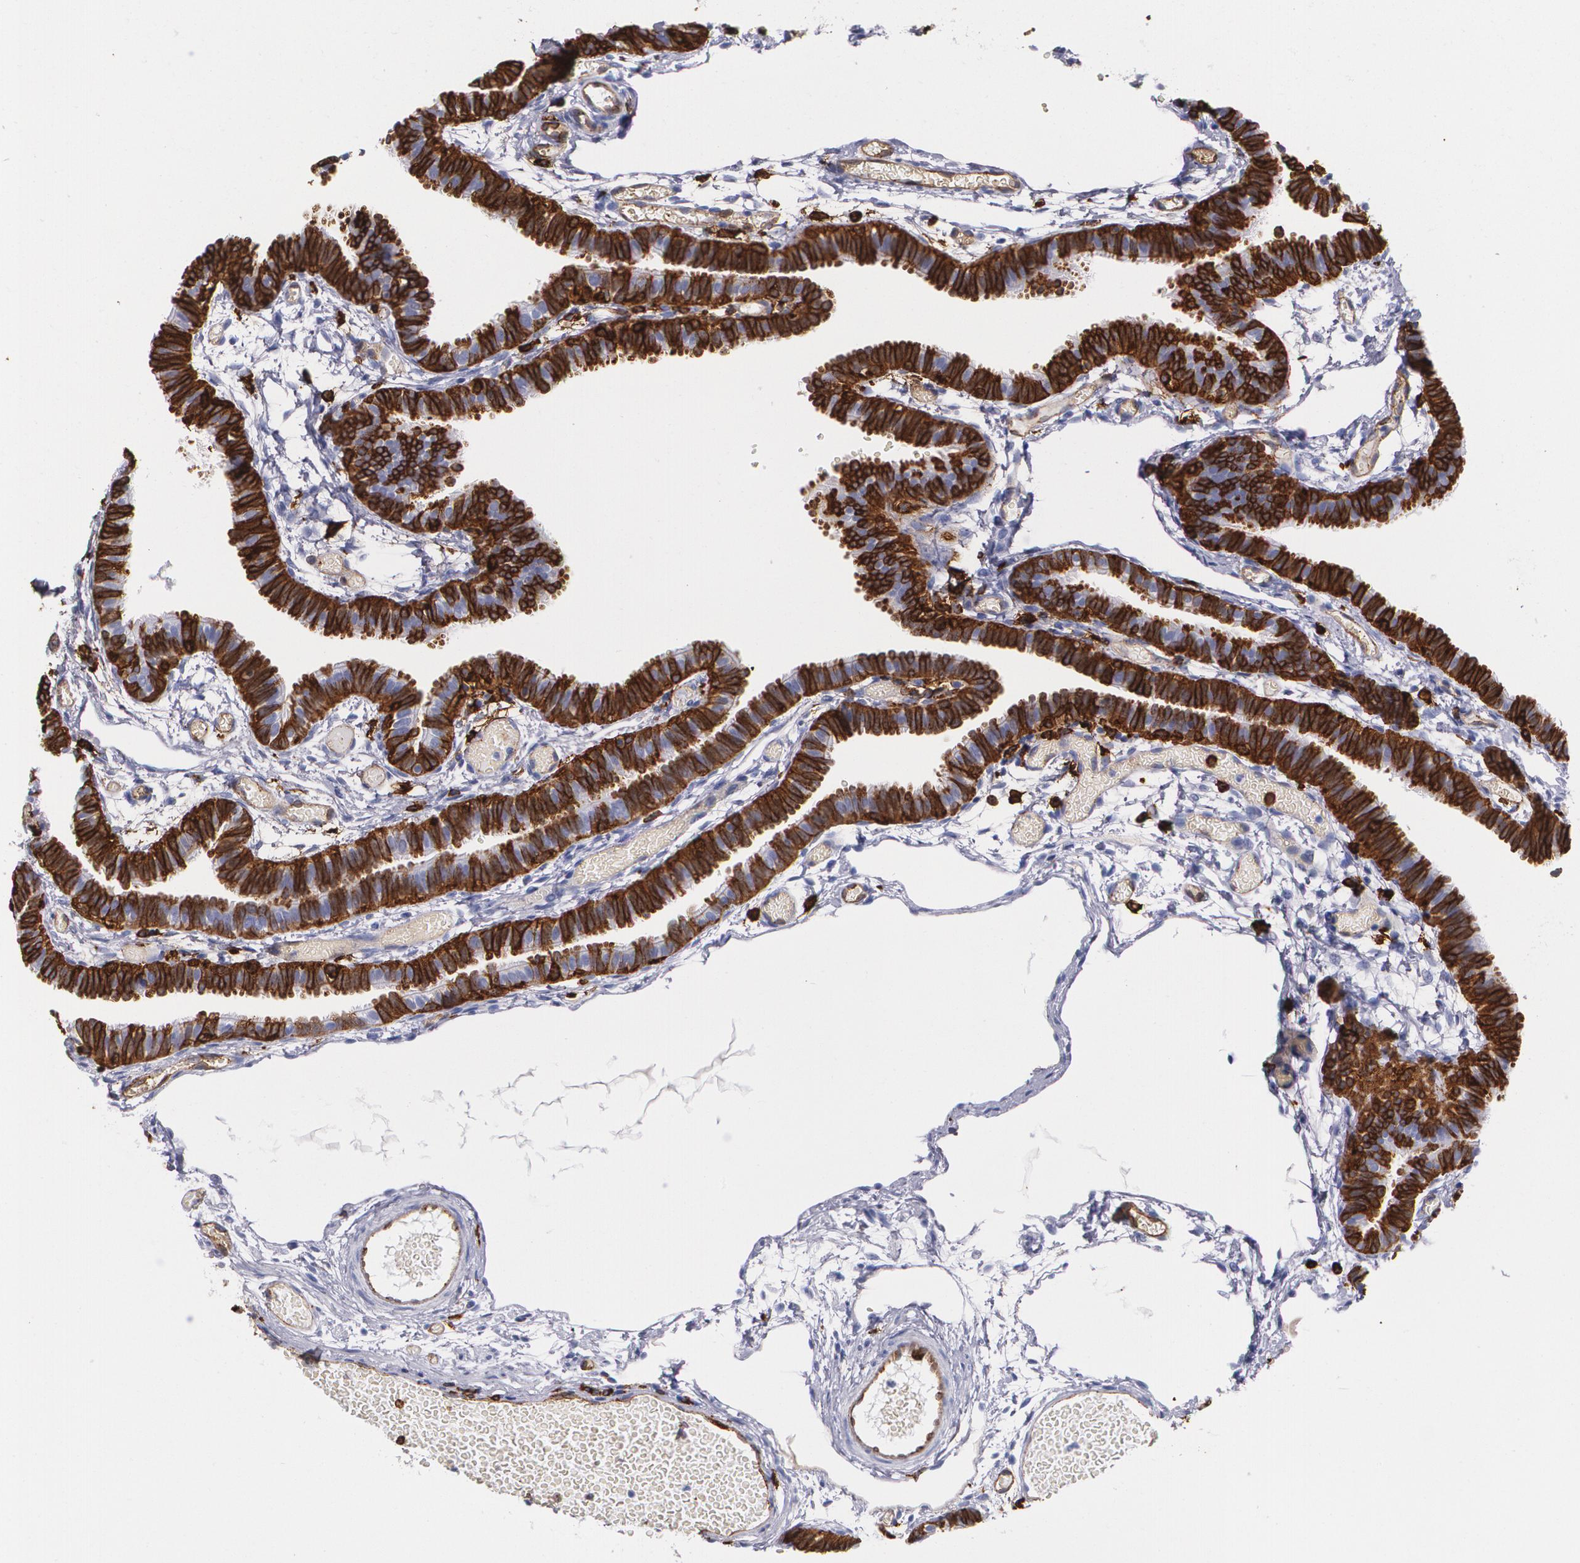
{"staining": {"intensity": "strong", "quantity": ">75%", "location": "cytoplasmic/membranous"}, "tissue": "fallopian tube", "cell_type": "Glandular cells", "image_type": "normal", "snomed": [{"axis": "morphology", "description": "Normal tissue, NOS"}, {"axis": "topography", "description": "Fallopian tube"}], "caption": "Fallopian tube stained for a protein exhibits strong cytoplasmic/membranous positivity in glandular cells. The protein is shown in brown color, while the nuclei are stained blue.", "gene": "HLA", "patient": {"sex": "female", "age": 29}}